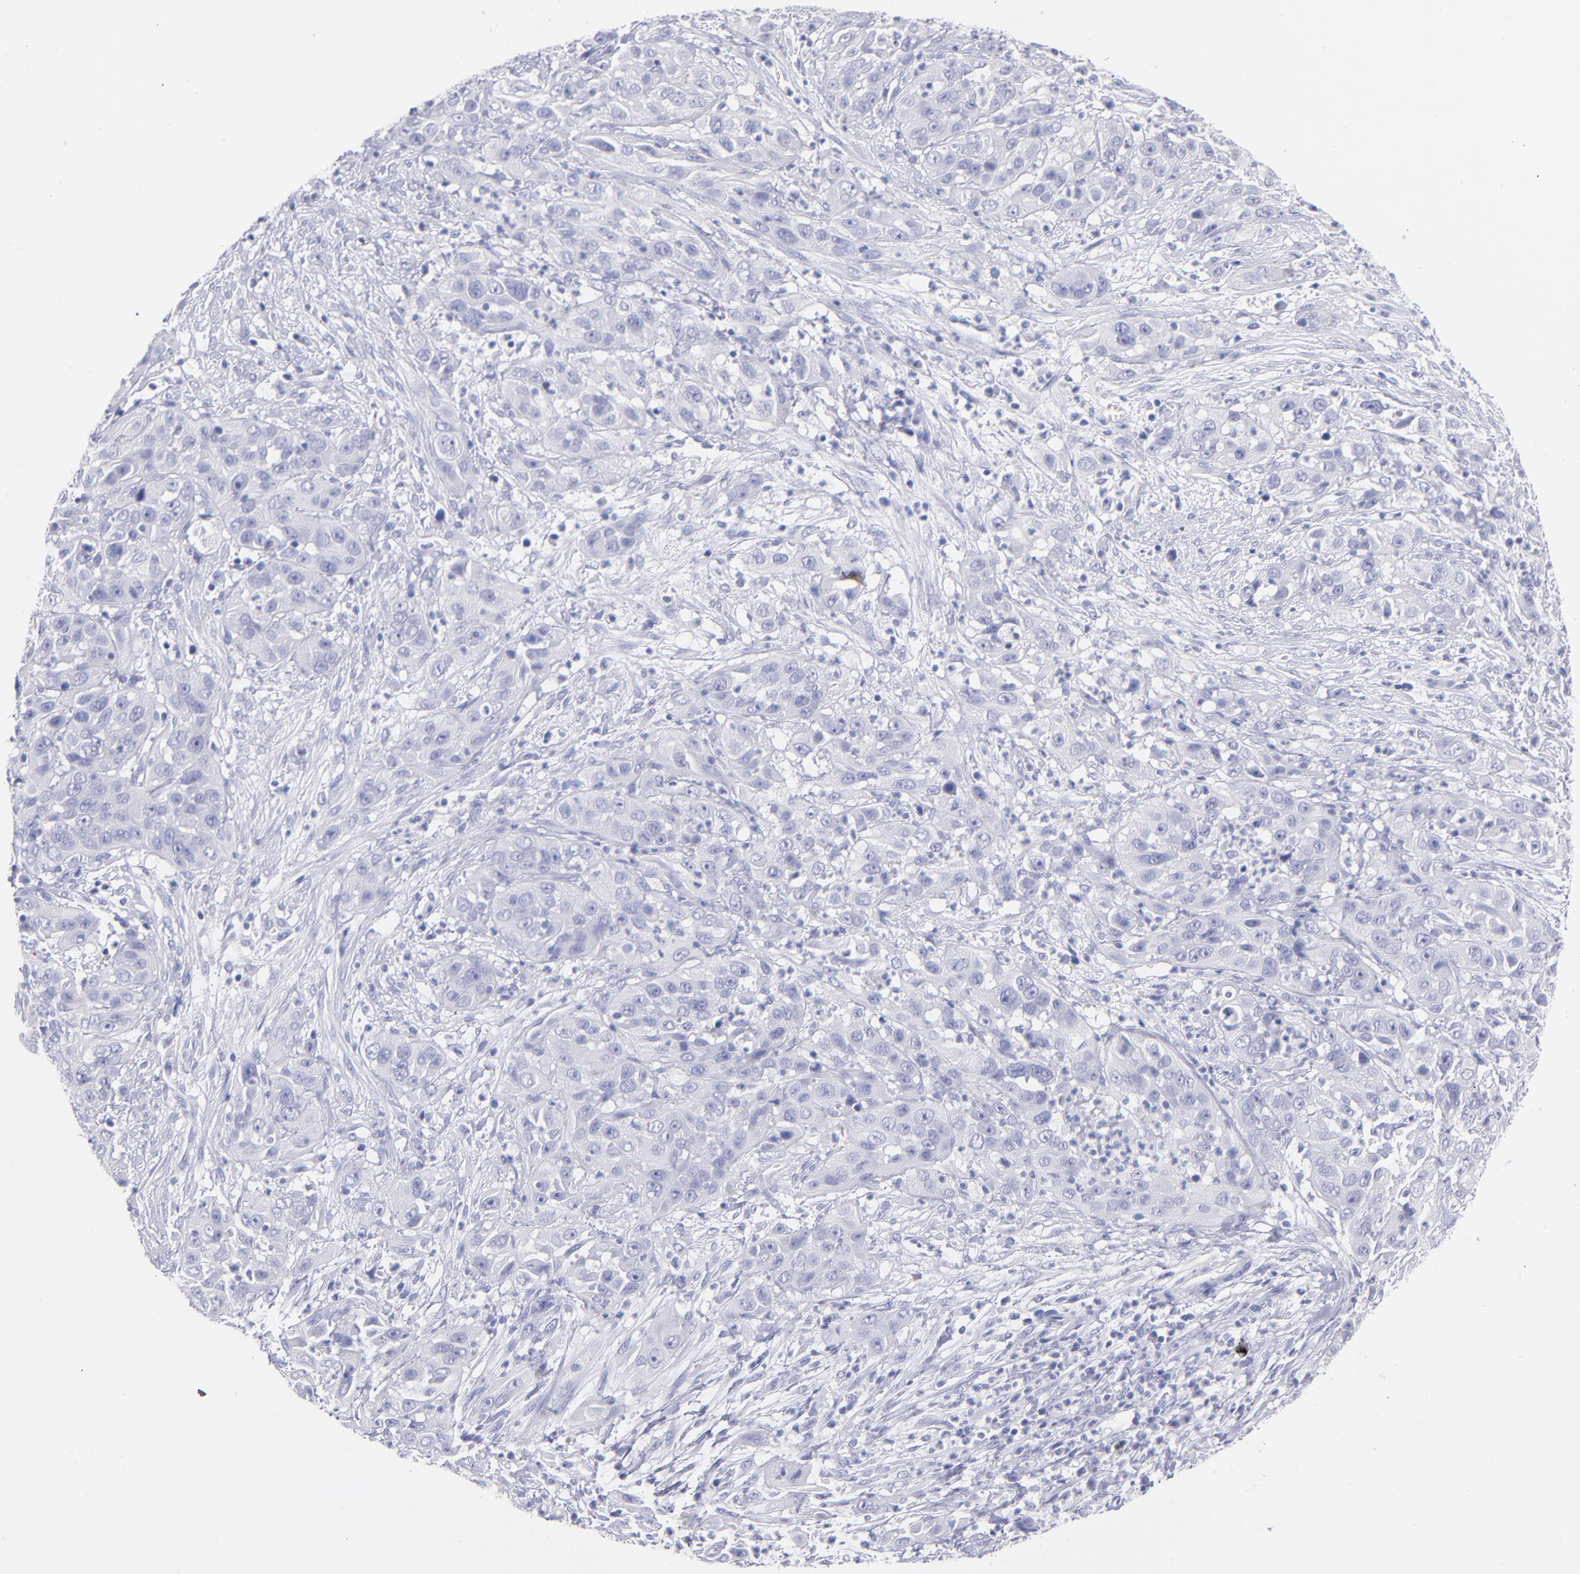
{"staining": {"intensity": "negative", "quantity": "none", "location": "none"}, "tissue": "cervical cancer", "cell_type": "Tumor cells", "image_type": "cancer", "snomed": [{"axis": "morphology", "description": "Squamous cell carcinoma, NOS"}, {"axis": "topography", "description": "Cervix"}], "caption": "Immunohistochemistry (IHC) histopathology image of cervical cancer stained for a protein (brown), which exhibits no positivity in tumor cells. (DAB immunohistochemistry (IHC) with hematoxylin counter stain).", "gene": "SCGN", "patient": {"sex": "female", "age": 32}}